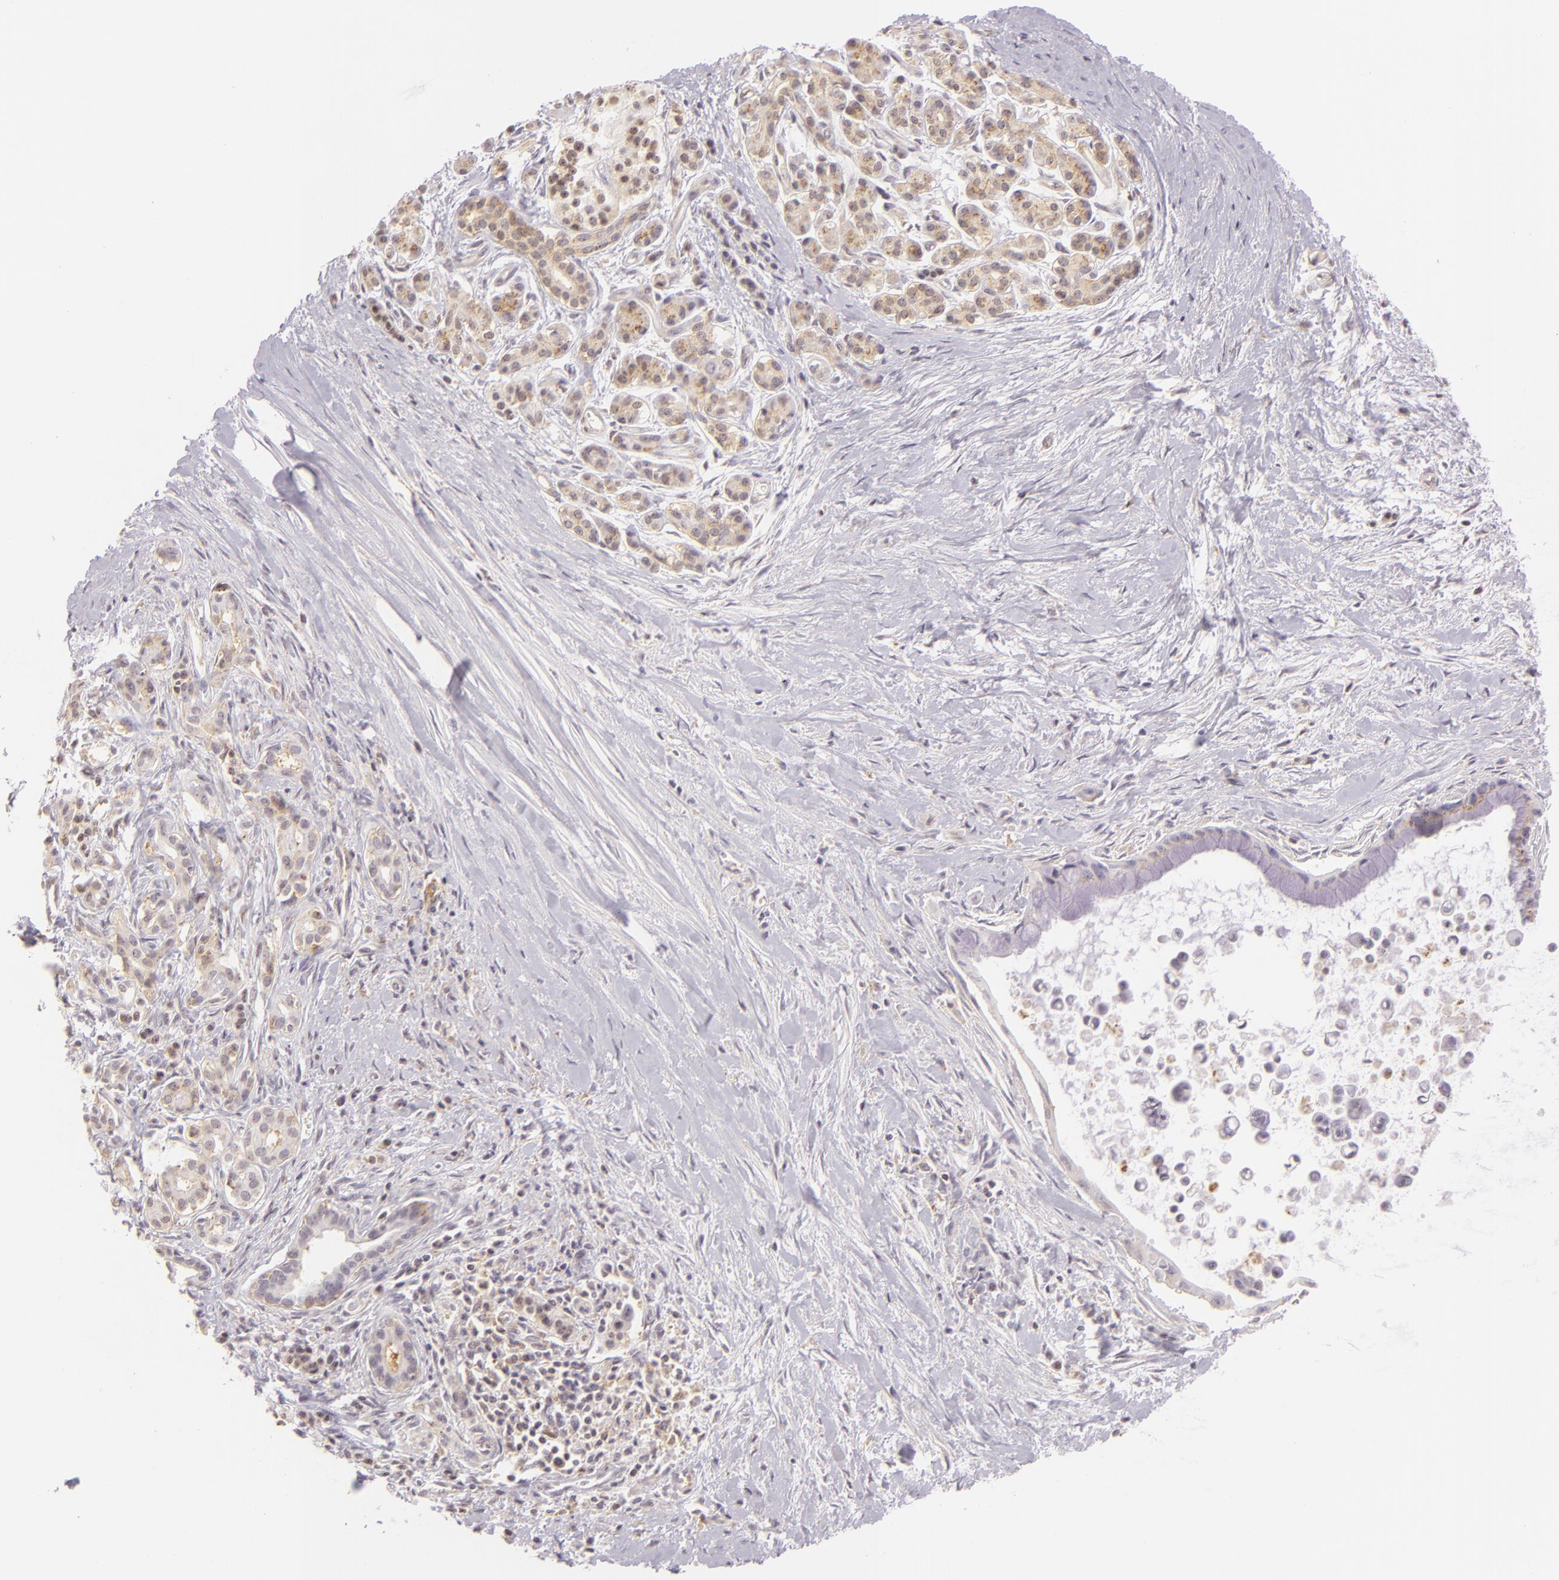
{"staining": {"intensity": "weak", "quantity": "<25%", "location": "cytoplasmic/membranous"}, "tissue": "pancreatic cancer", "cell_type": "Tumor cells", "image_type": "cancer", "snomed": [{"axis": "morphology", "description": "Adenocarcinoma, NOS"}, {"axis": "topography", "description": "Pancreas"}], "caption": "Tumor cells show no significant expression in pancreatic adenocarcinoma.", "gene": "IMPDH1", "patient": {"sex": "male", "age": 59}}